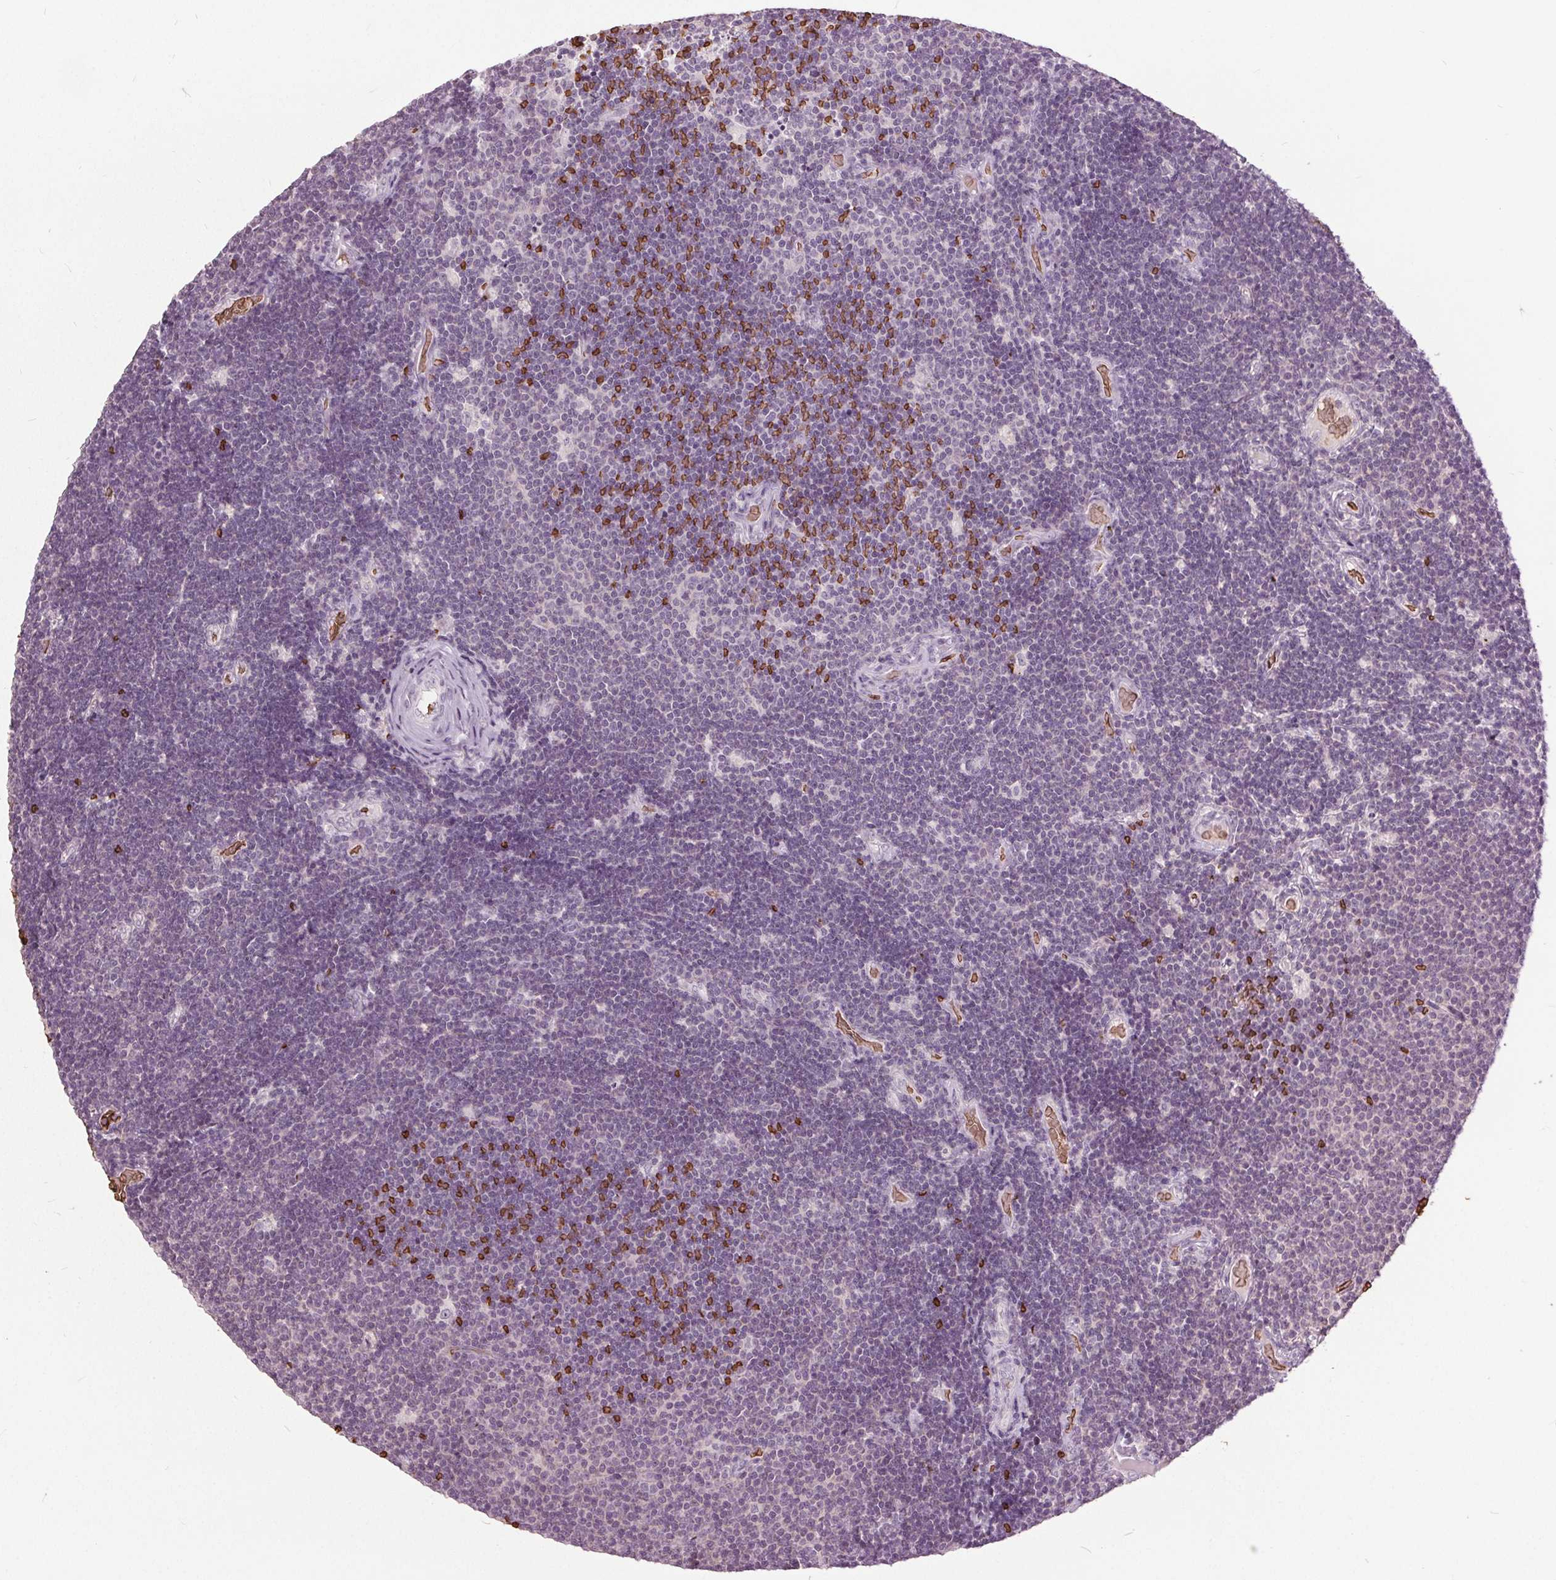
{"staining": {"intensity": "negative", "quantity": "none", "location": "none"}, "tissue": "lymphoma", "cell_type": "Tumor cells", "image_type": "cancer", "snomed": [{"axis": "morphology", "description": "Malignant lymphoma, non-Hodgkin's type, Low grade"}, {"axis": "topography", "description": "Brain"}], "caption": "IHC of low-grade malignant lymphoma, non-Hodgkin's type reveals no staining in tumor cells.", "gene": "SLC4A1", "patient": {"sex": "female", "age": 66}}